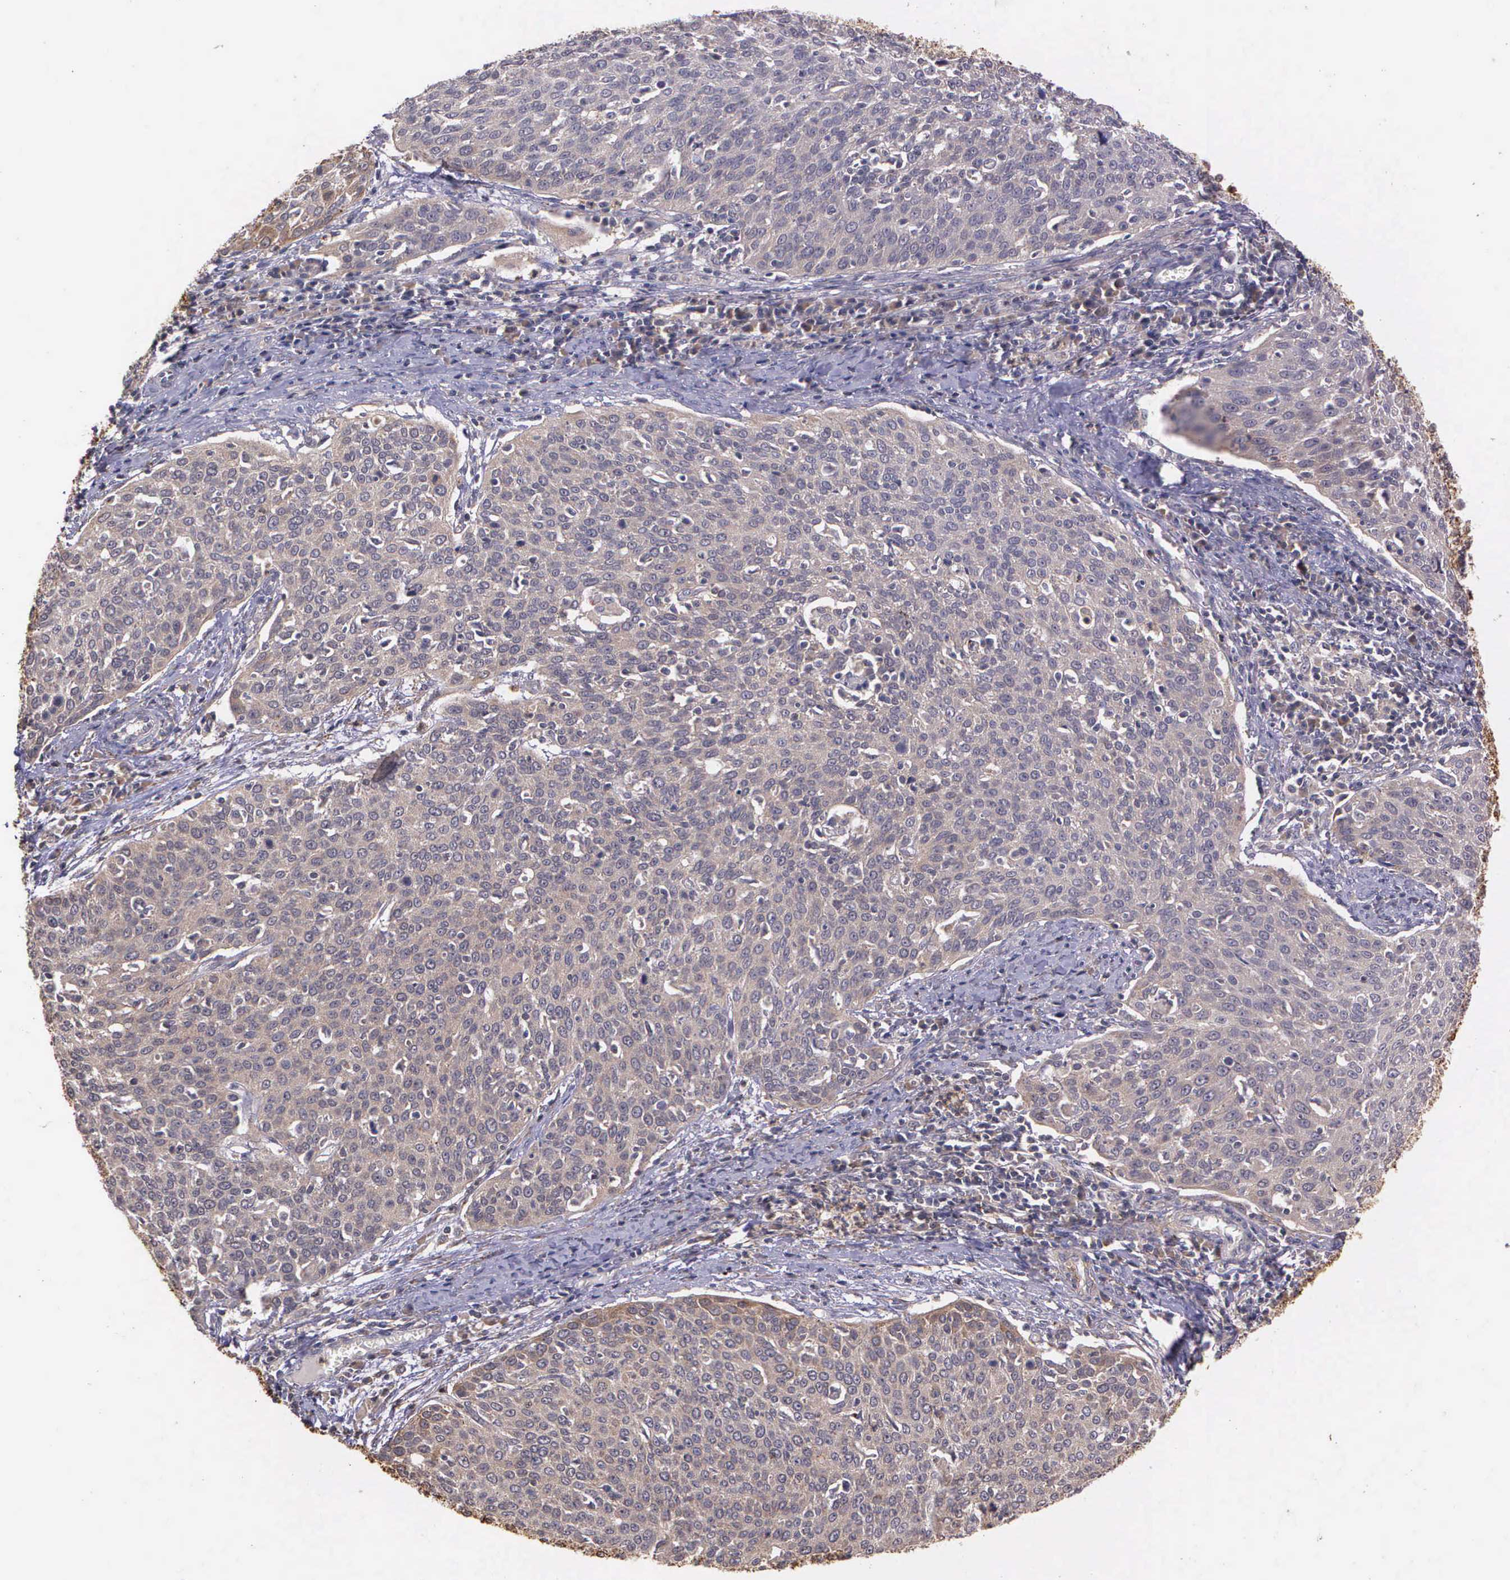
{"staining": {"intensity": "strong", "quantity": ">75%", "location": "cytoplasmic/membranous"}, "tissue": "cervical cancer", "cell_type": "Tumor cells", "image_type": "cancer", "snomed": [{"axis": "morphology", "description": "Squamous cell carcinoma, NOS"}, {"axis": "topography", "description": "Cervix"}], "caption": "Immunohistochemistry of human cervical squamous cell carcinoma shows high levels of strong cytoplasmic/membranous expression in about >75% of tumor cells. (DAB (3,3'-diaminobenzidine) IHC, brown staining for protein, blue staining for nuclei).", "gene": "PRICKLE3", "patient": {"sex": "female", "age": 38}}